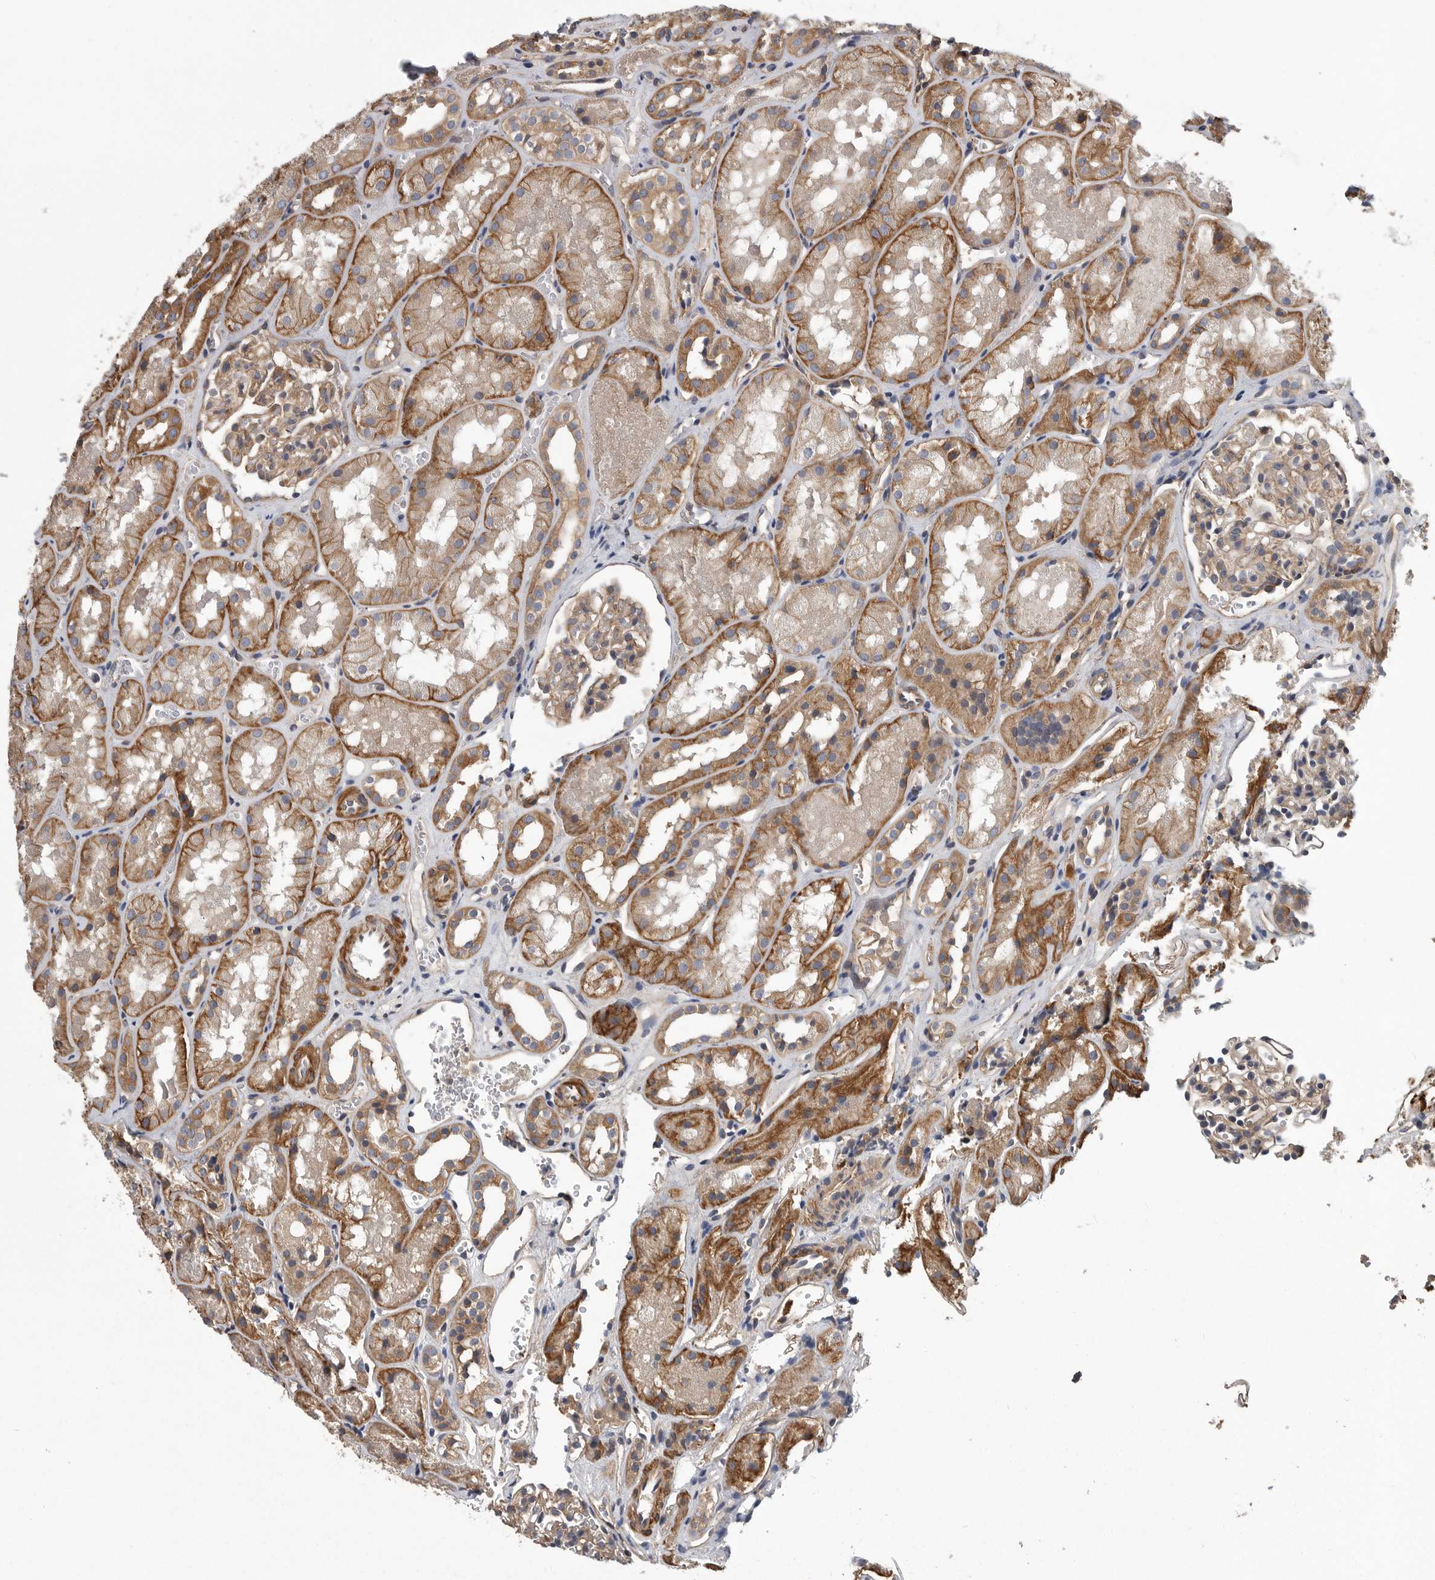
{"staining": {"intensity": "weak", "quantity": ">75%", "location": "cytoplasmic/membranous"}, "tissue": "kidney", "cell_type": "Cells in glomeruli", "image_type": "normal", "snomed": [{"axis": "morphology", "description": "Normal tissue, NOS"}, {"axis": "topography", "description": "Kidney"}], "caption": "Immunohistochemistry (IHC) of benign kidney reveals low levels of weak cytoplasmic/membranous staining in about >75% of cells in glomeruli.", "gene": "OXR1", "patient": {"sex": "male", "age": 16}}